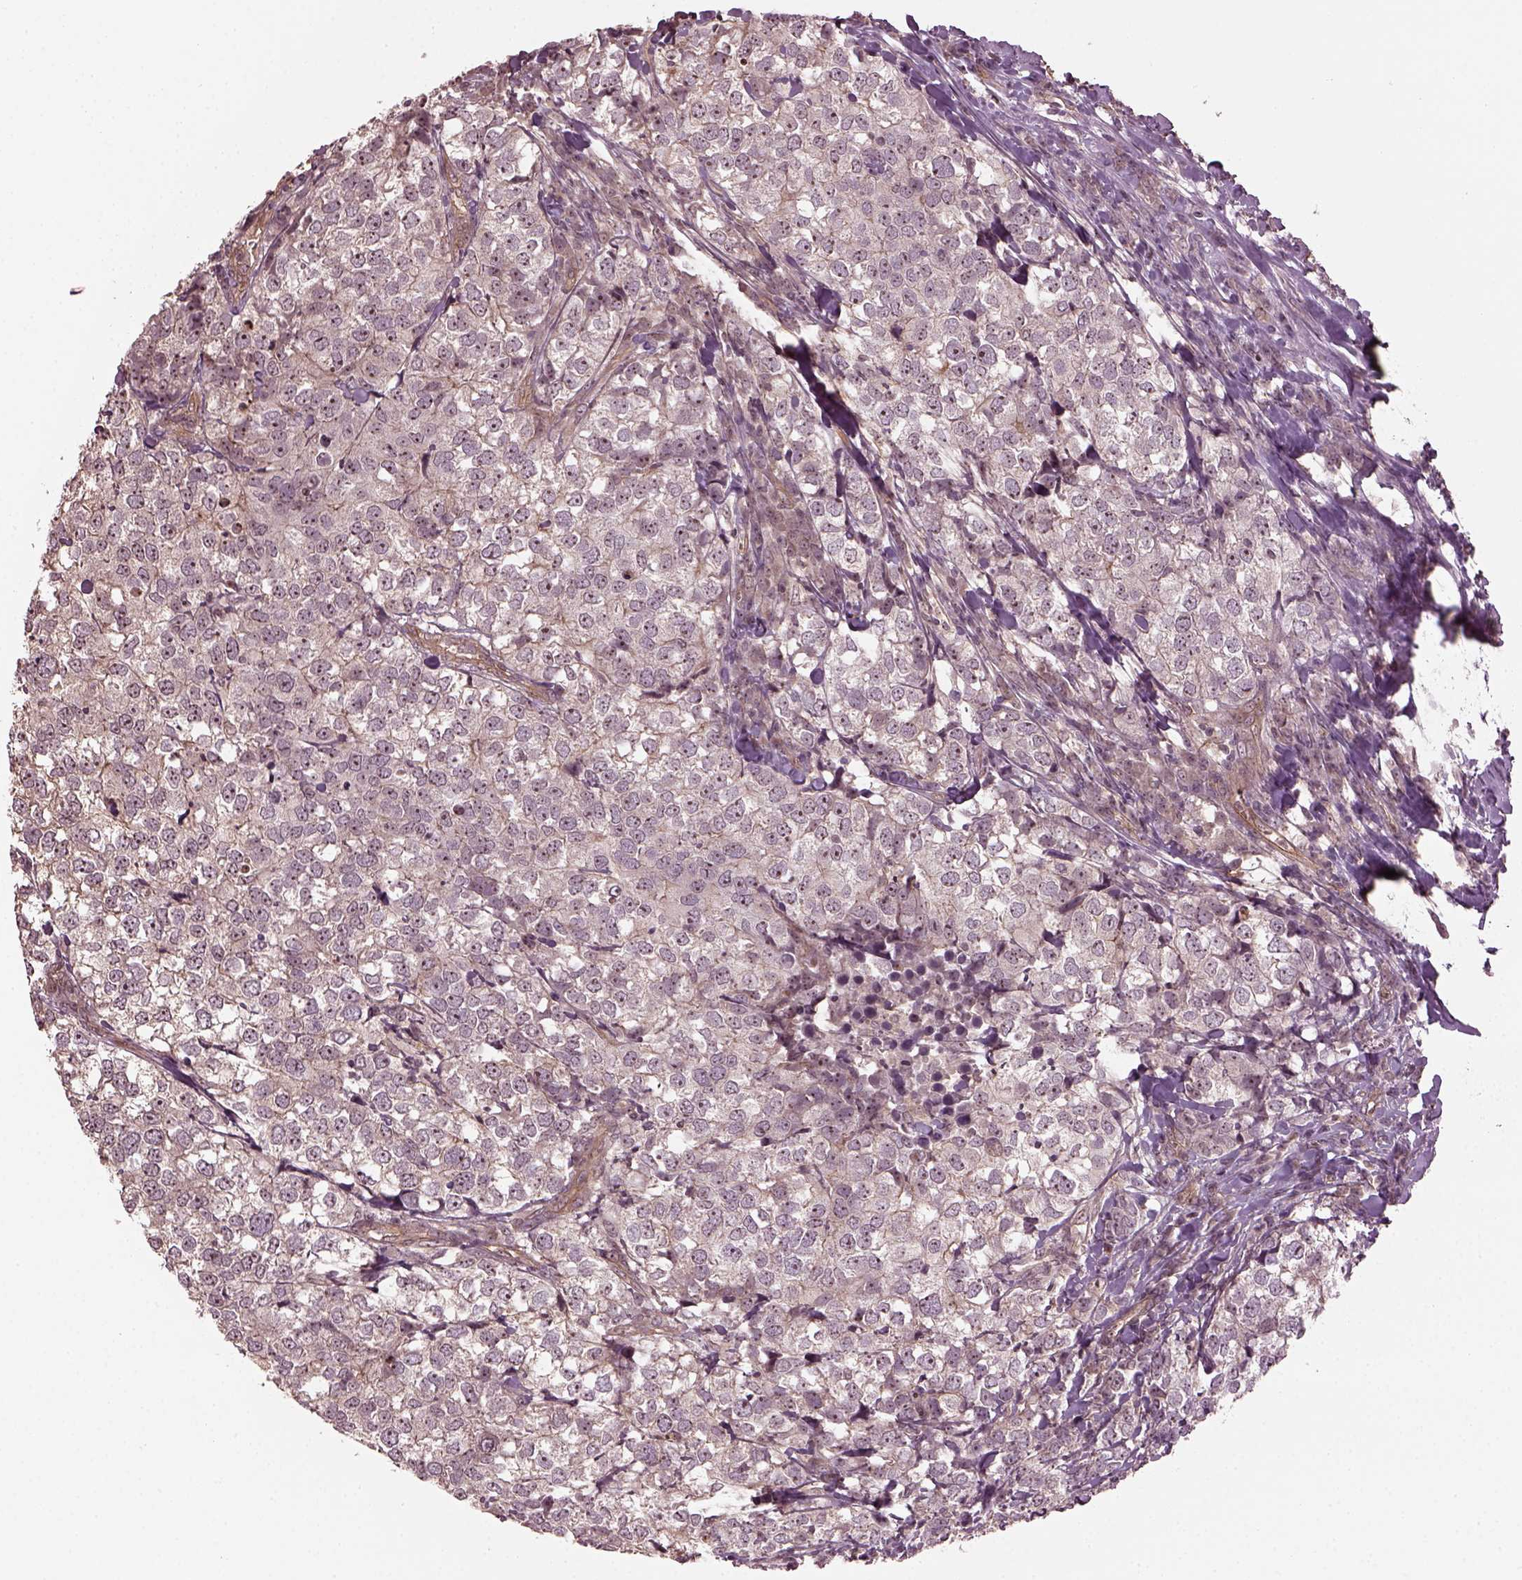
{"staining": {"intensity": "moderate", "quantity": ">75%", "location": "nuclear"}, "tissue": "breast cancer", "cell_type": "Tumor cells", "image_type": "cancer", "snomed": [{"axis": "morphology", "description": "Duct carcinoma"}, {"axis": "topography", "description": "Breast"}], "caption": "Moderate nuclear positivity is identified in approximately >75% of tumor cells in breast infiltrating ductal carcinoma.", "gene": "GNRH1", "patient": {"sex": "female", "age": 30}}